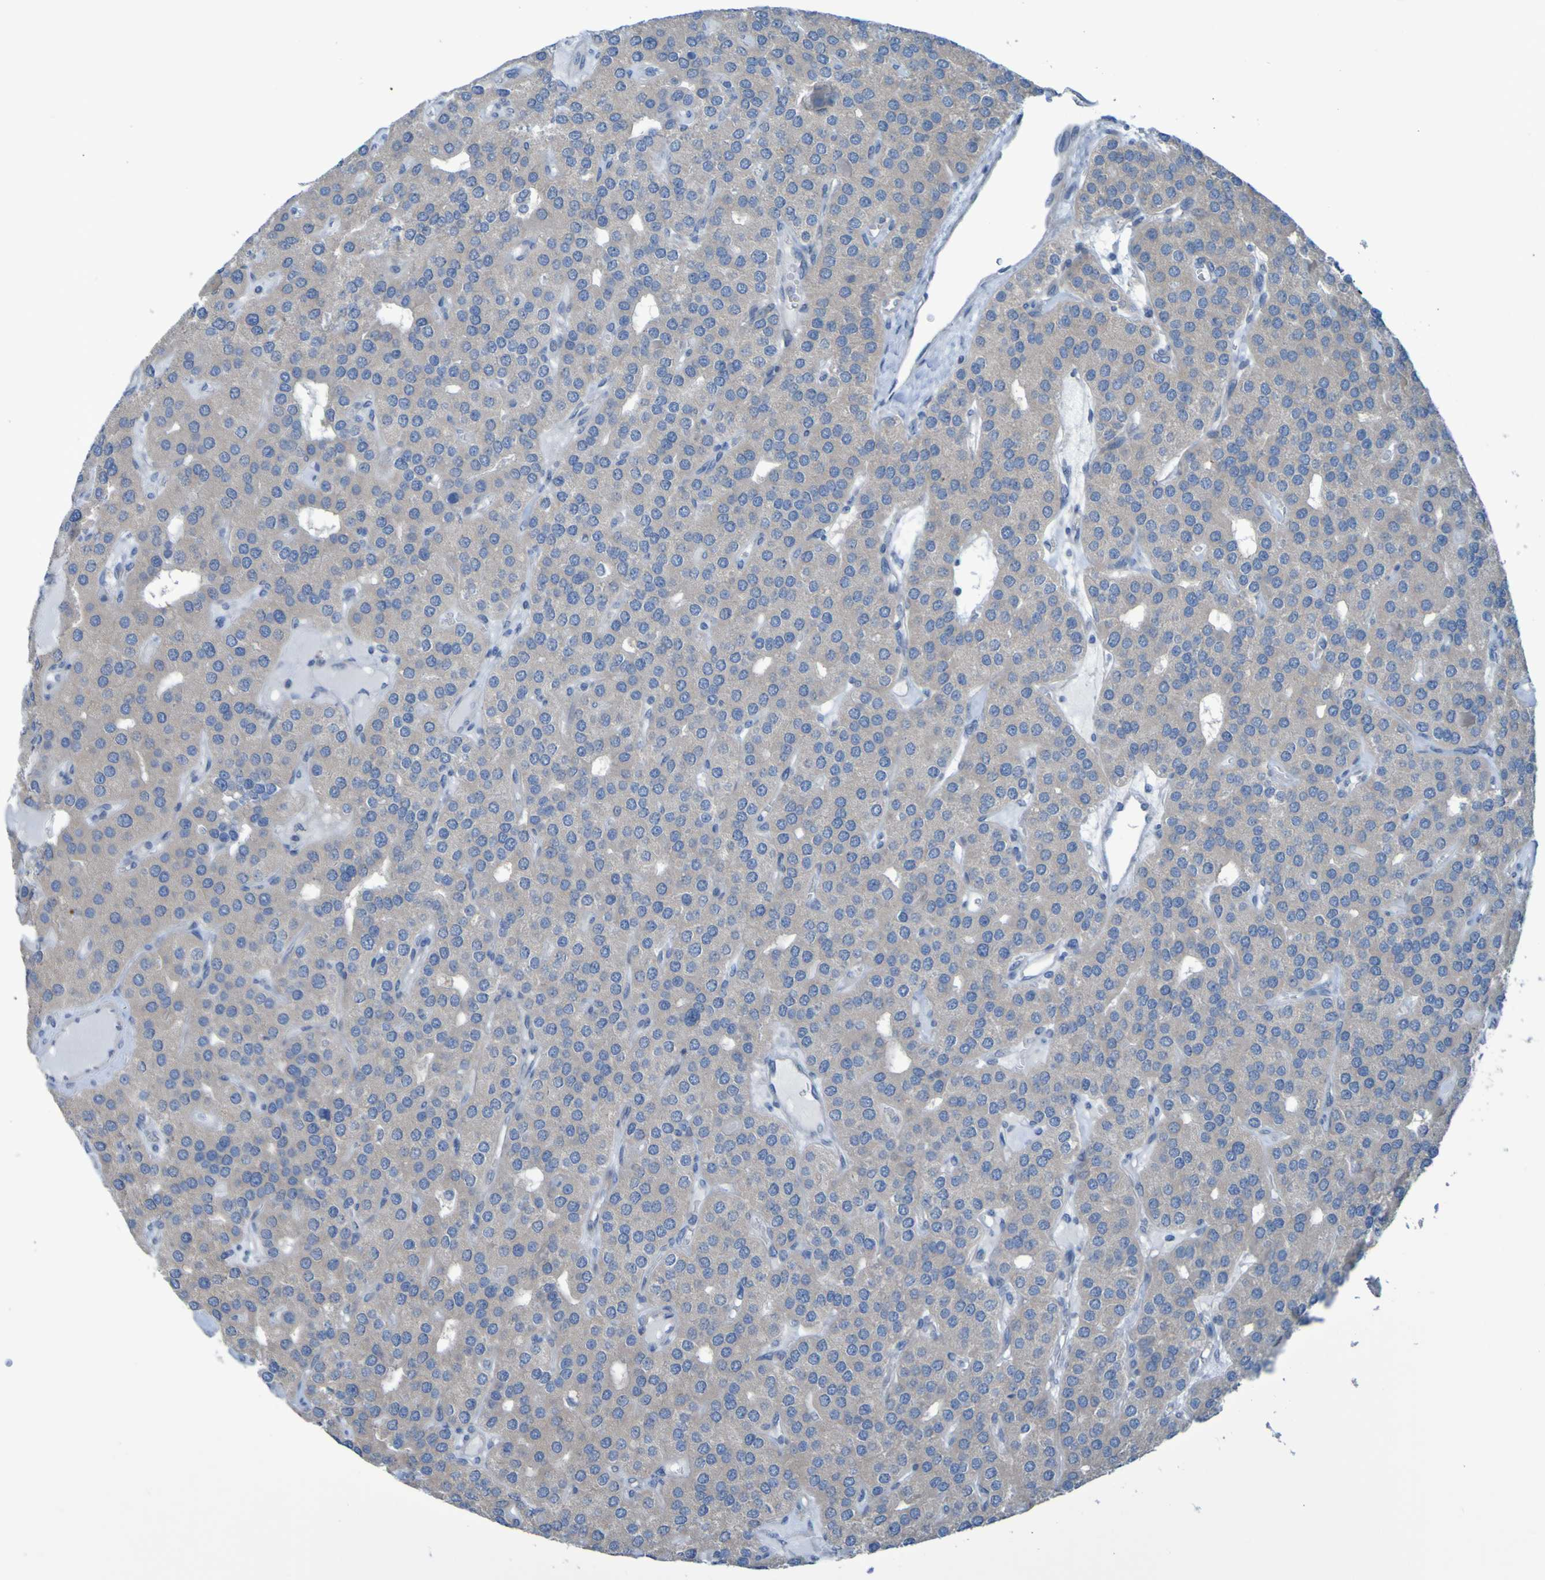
{"staining": {"intensity": "moderate", "quantity": "25%-75%", "location": "cytoplasmic/membranous"}, "tissue": "parathyroid gland", "cell_type": "Glandular cells", "image_type": "normal", "snomed": [{"axis": "morphology", "description": "Normal tissue, NOS"}, {"axis": "morphology", "description": "Adenoma, NOS"}, {"axis": "topography", "description": "Parathyroid gland"}], "caption": "Parathyroid gland stained with IHC displays moderate cytoplasmic/membranous expression in about 25%-75% of glandular cells.", "gene": "NPRL3", "patient": {"sex": "female", "age": 86}}